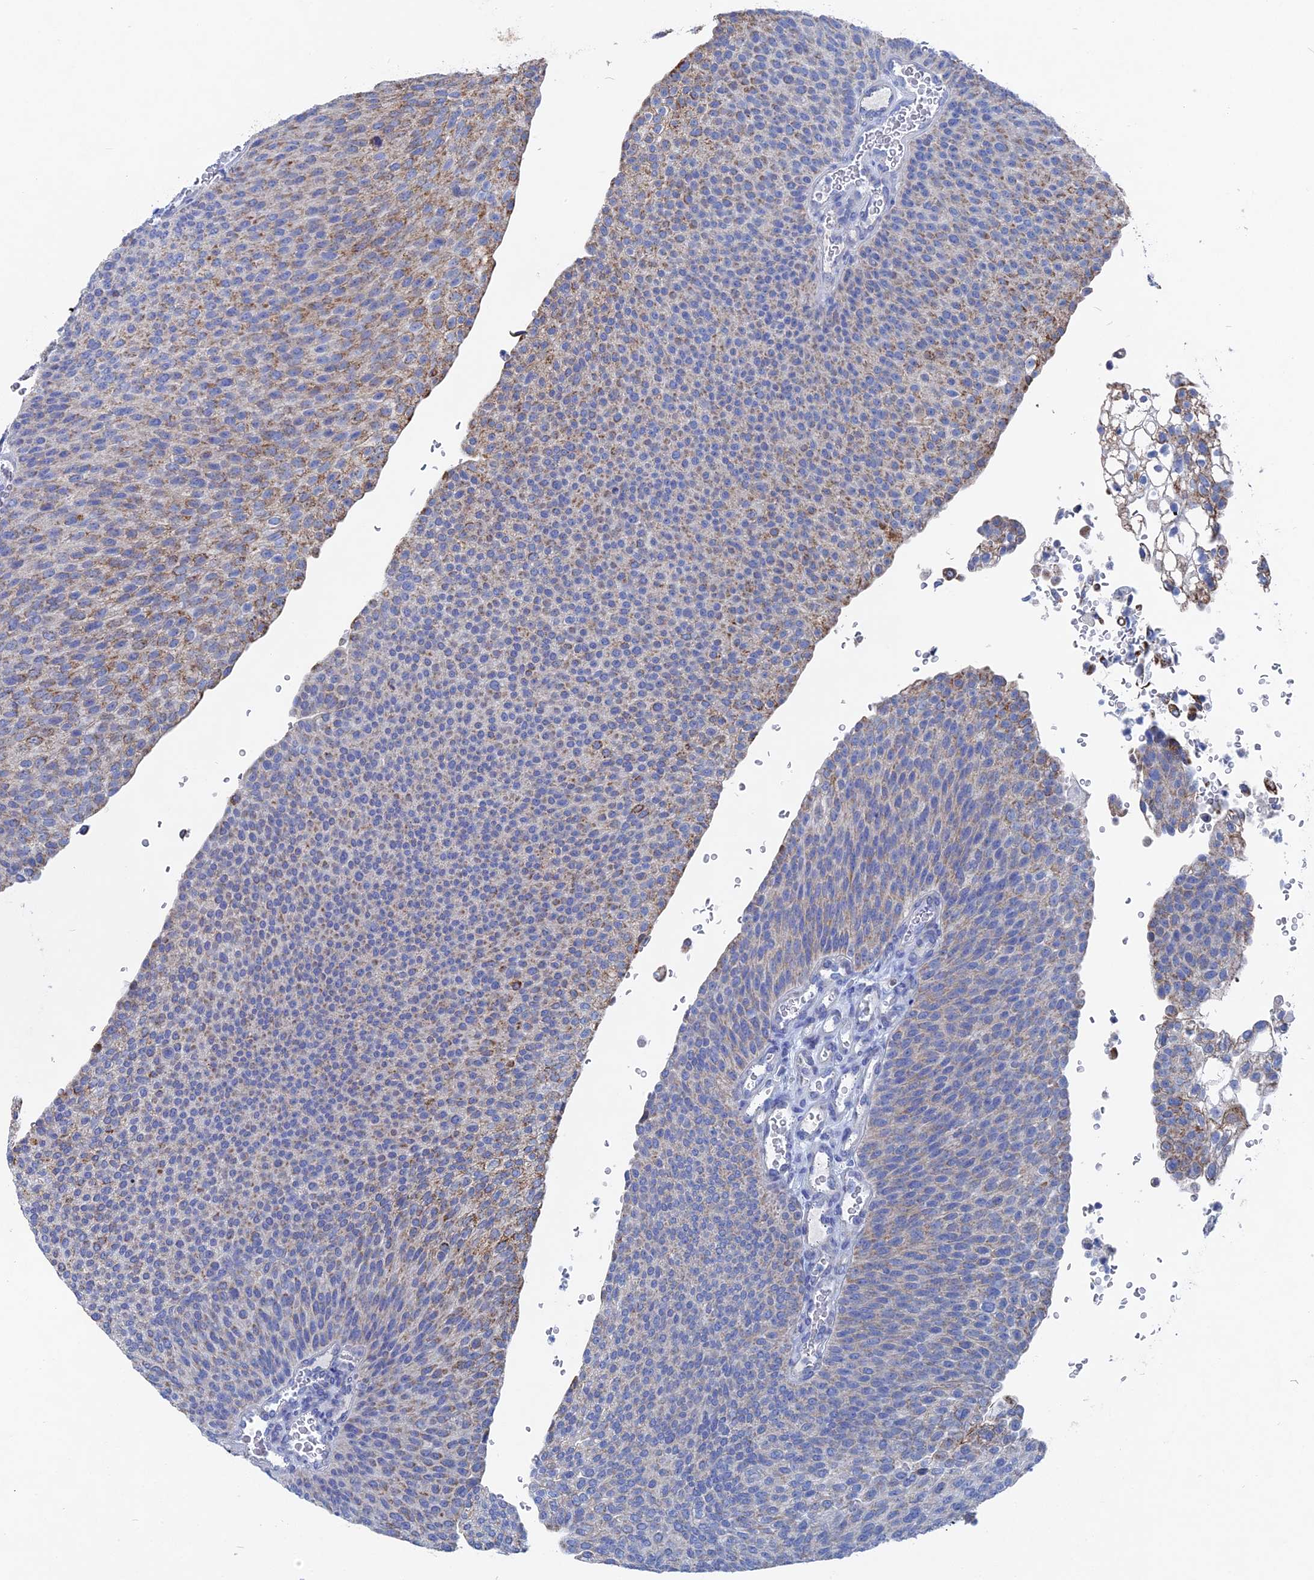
{"staining": {"intensity": "moderate", "quantity": "25%-75%", "location": "cytoplasmic/membranous"}, "tissue": "urothelial cancer", "cell_type": "Tumor cells", "image_type": "cancer", "snomed": [{"axis": "morphology", "description": "Urothelial carcinoma, High grade"}, {"axis": "topography", "description": "Urinary bladder"}], "caption": "Immunohistochemical staining of high-grade urothelial carcinoma reveals medium levels of moderate cytoplasmic/membranous protein positivity in approximately 25%-75% of tumor cells.", "gene": "HIGD1A", "patient": {"sex": "female", "age": 79}}